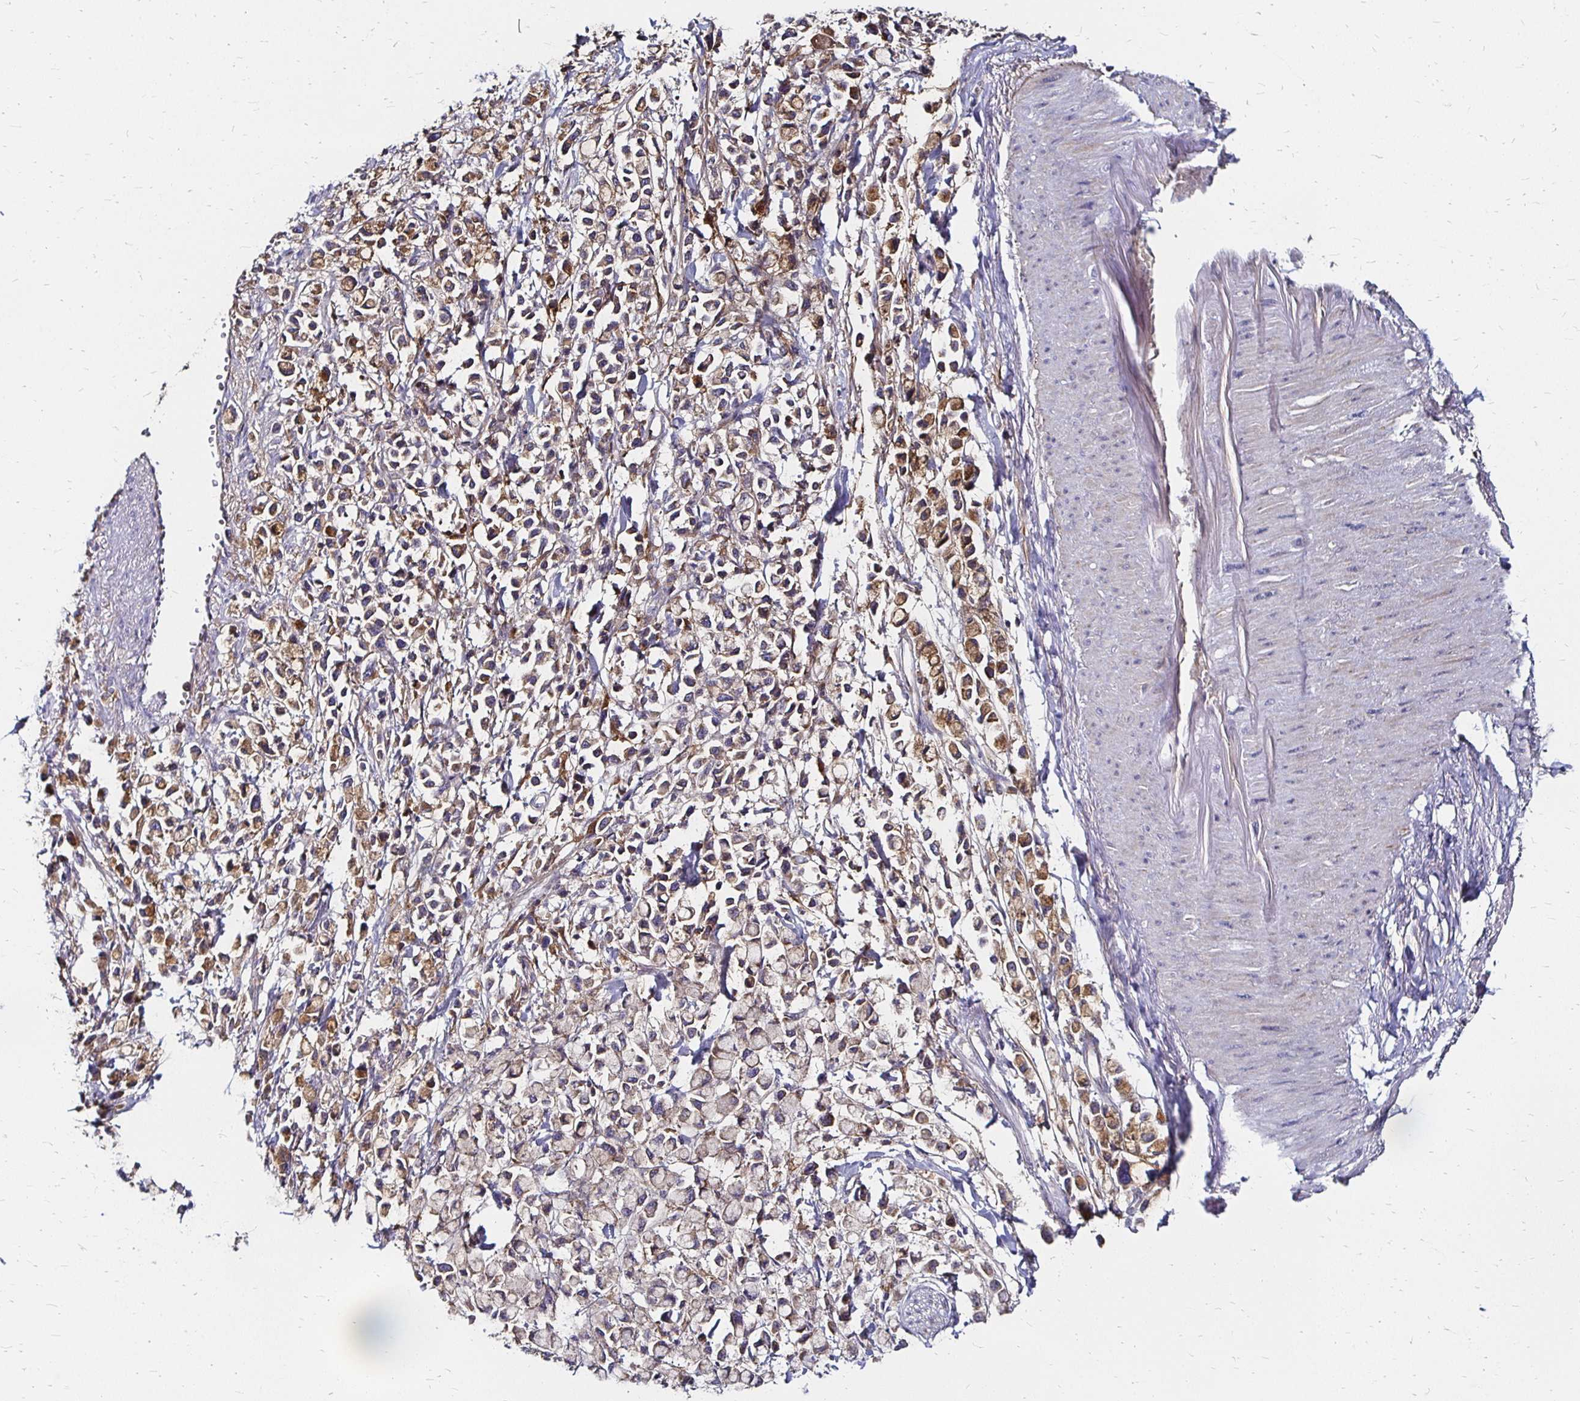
{"staining": {"intensity": "moderate", "quantity": ">75%", "location": "cytoplasmic/membranous"}, "tissue": "stomach cancer", "cell_type": "Tumor cells", "image_type": "cancer", "snomed": [{"axis": "morphology", "description": "Adenocarcinoma, NOS"}, {"axis": "topography", "description": "Stomach"}], "caption": "Moderate cytoplasmic/membranous expression for a protein is appreciated in approximately >75% of tumor cells of adenocarcinoma (stomach) using immunohistochemistry (IHC).", "gene": "NCSTN", "patient": {"sex": "female", "age": 81}}